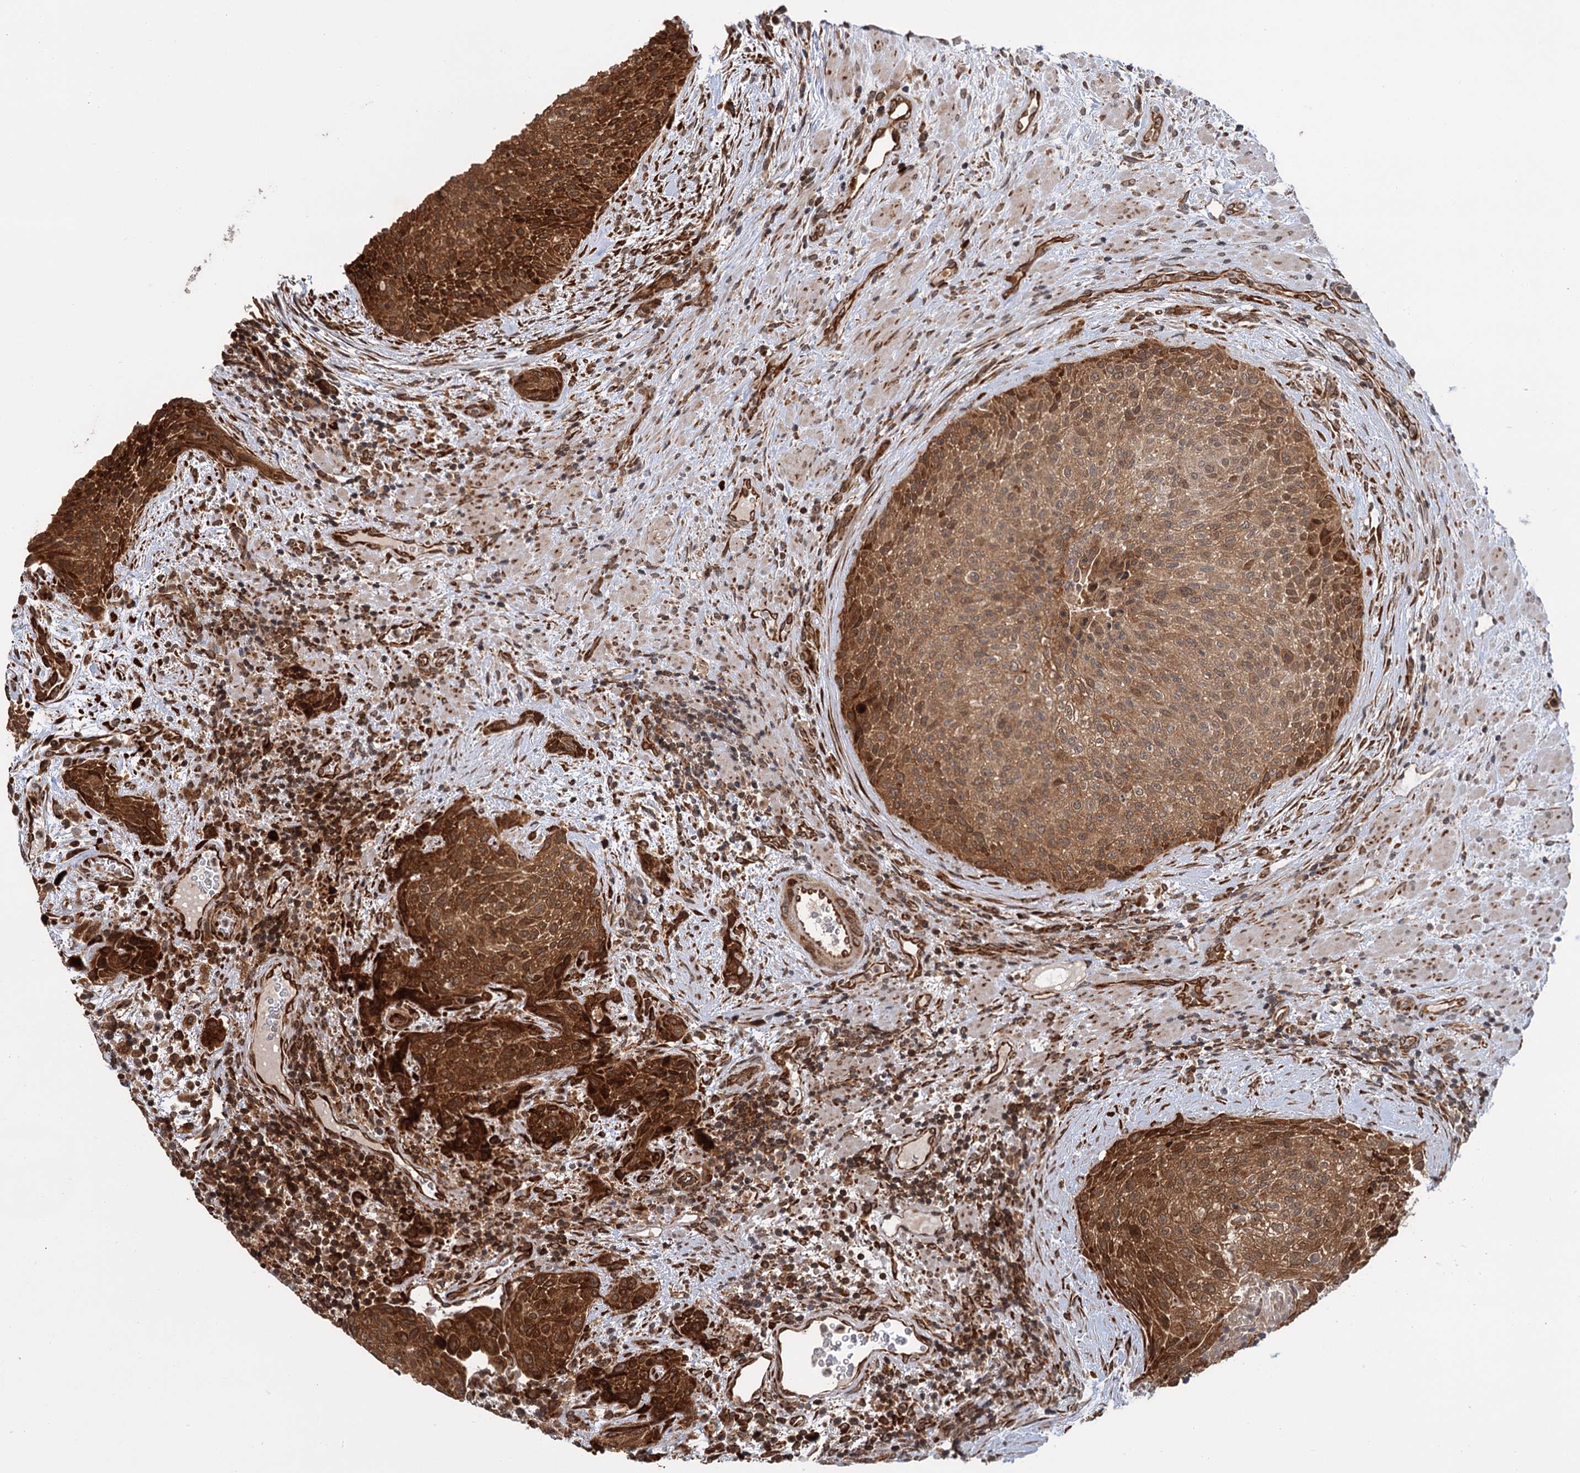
{"staining": {"intensity": "strong", "quantity": "25%-75%", "location": "cytoplasmic/membranous"}, "tissue": "urothelial cancer", "cell_type": "Tumor cells", "image_type": "cancer", "snomed": [{"axis": "morphology", "description": "Normal tissue, NOS"}, {"axis": "morphology", "description": "Urothelial carcinoma, NOS"}, {"axis": "topography", "description": "Urinary bladder"}, {"axis": "topography", "description": "Peripheral nerve tissue"}], "caption": "A photomicrograph showing strong cytoplasmic/membranous staining in approximately 25%-75% of tumor cells in urothelial cancer, as visualized by brown immunohistochemical staining.", "gene": "KANSL2", "patient": {"sex": "male", "age": 35}}